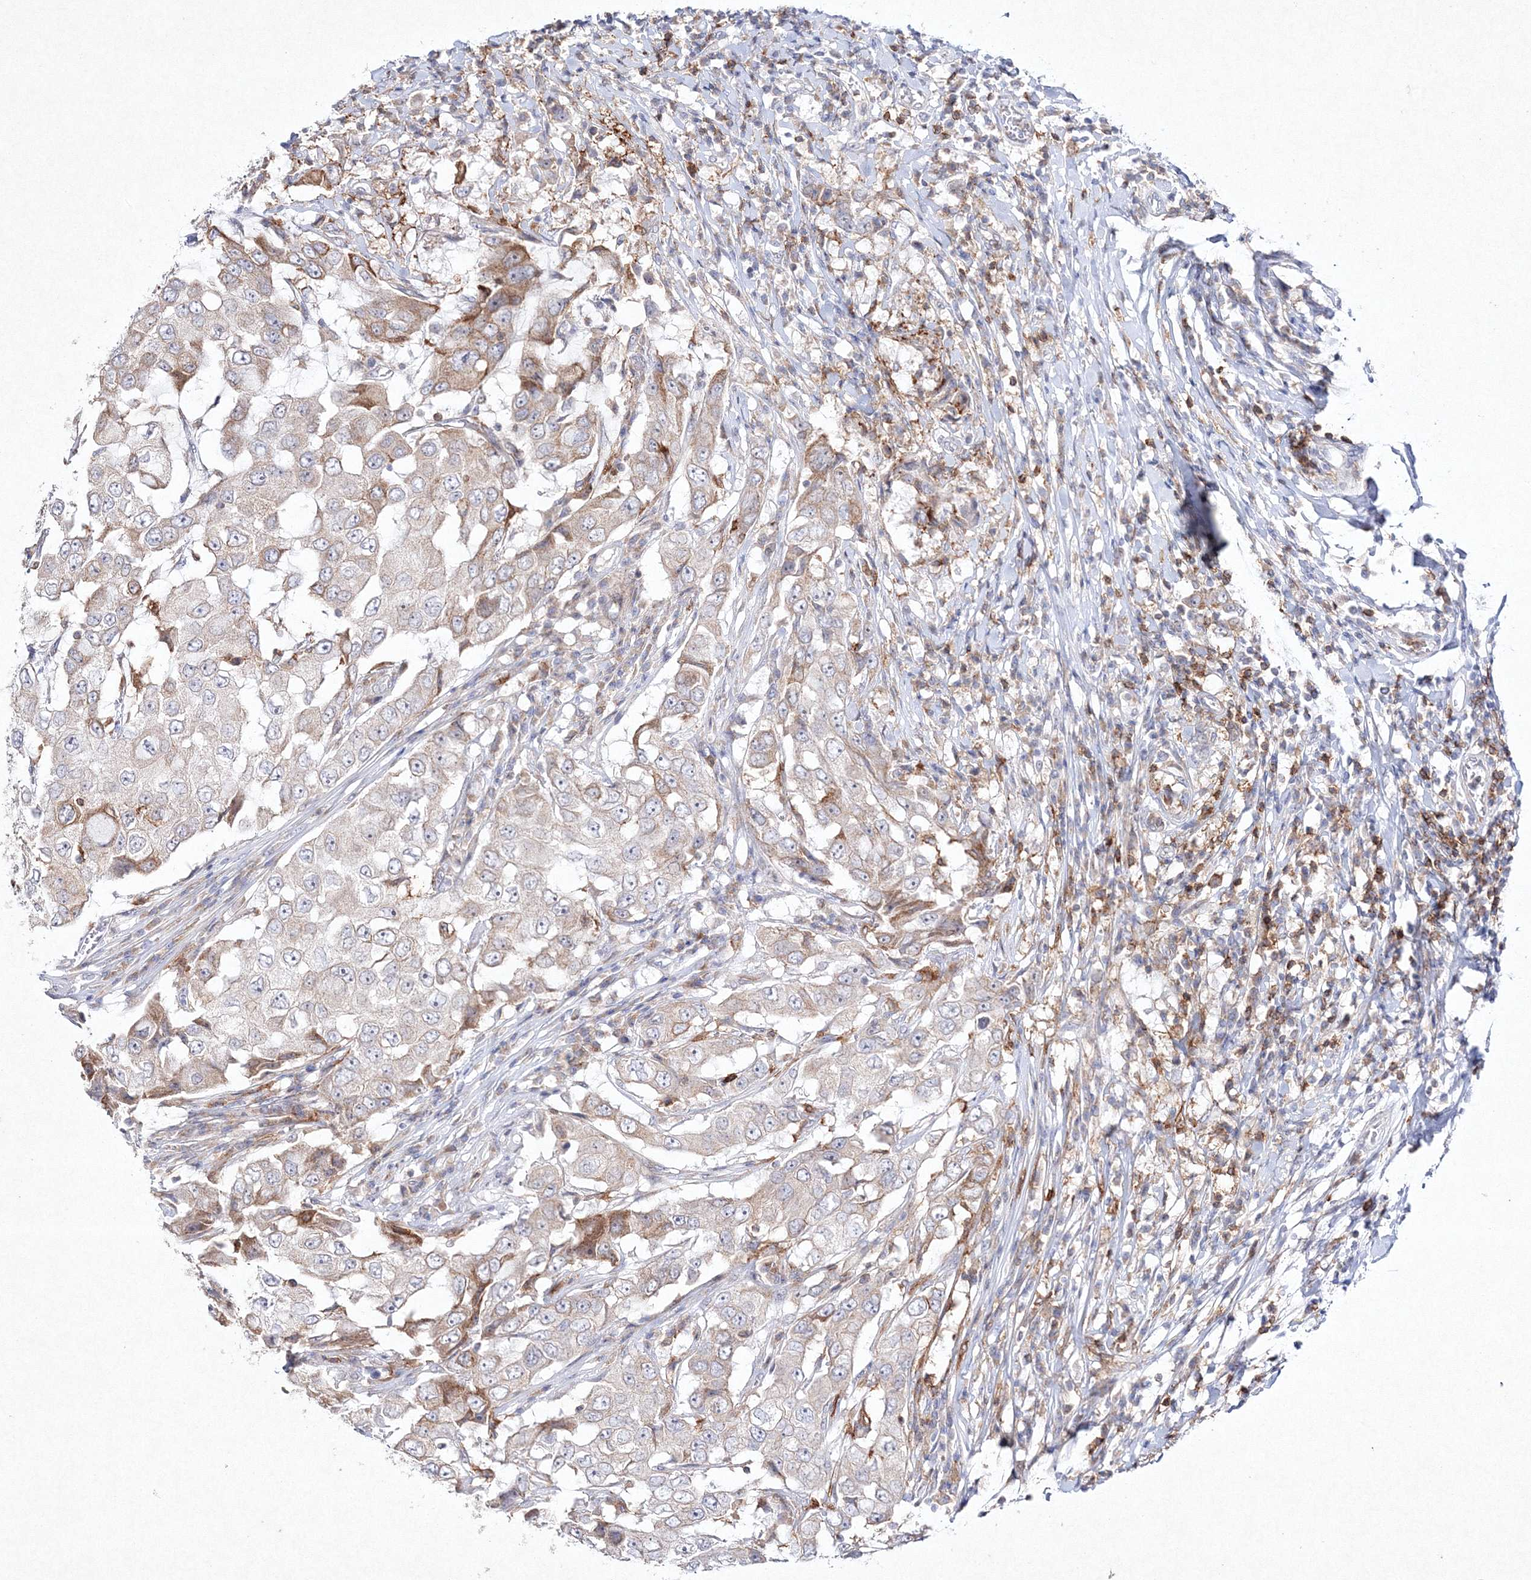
{"staining": {"intensity": "moderate", "quantity": "<25%", "location": "cytoplasmic/membranous"}, "tissue": "breast cancer", "cell_type": "Tumor cells", "image_type": "cancer", "snomed": [{"axis": "morphology", "description": "Duct carcinoma"}, {"axis": "topography", "description": "Breast"}], "caption": "Protein expression analysis of breast cancer reveals moderate cytoplasmic/membranous staining in approximately <25% of tumor cells.", "gene": "HCST", "patient": {"sex": "female", "age": 27}}